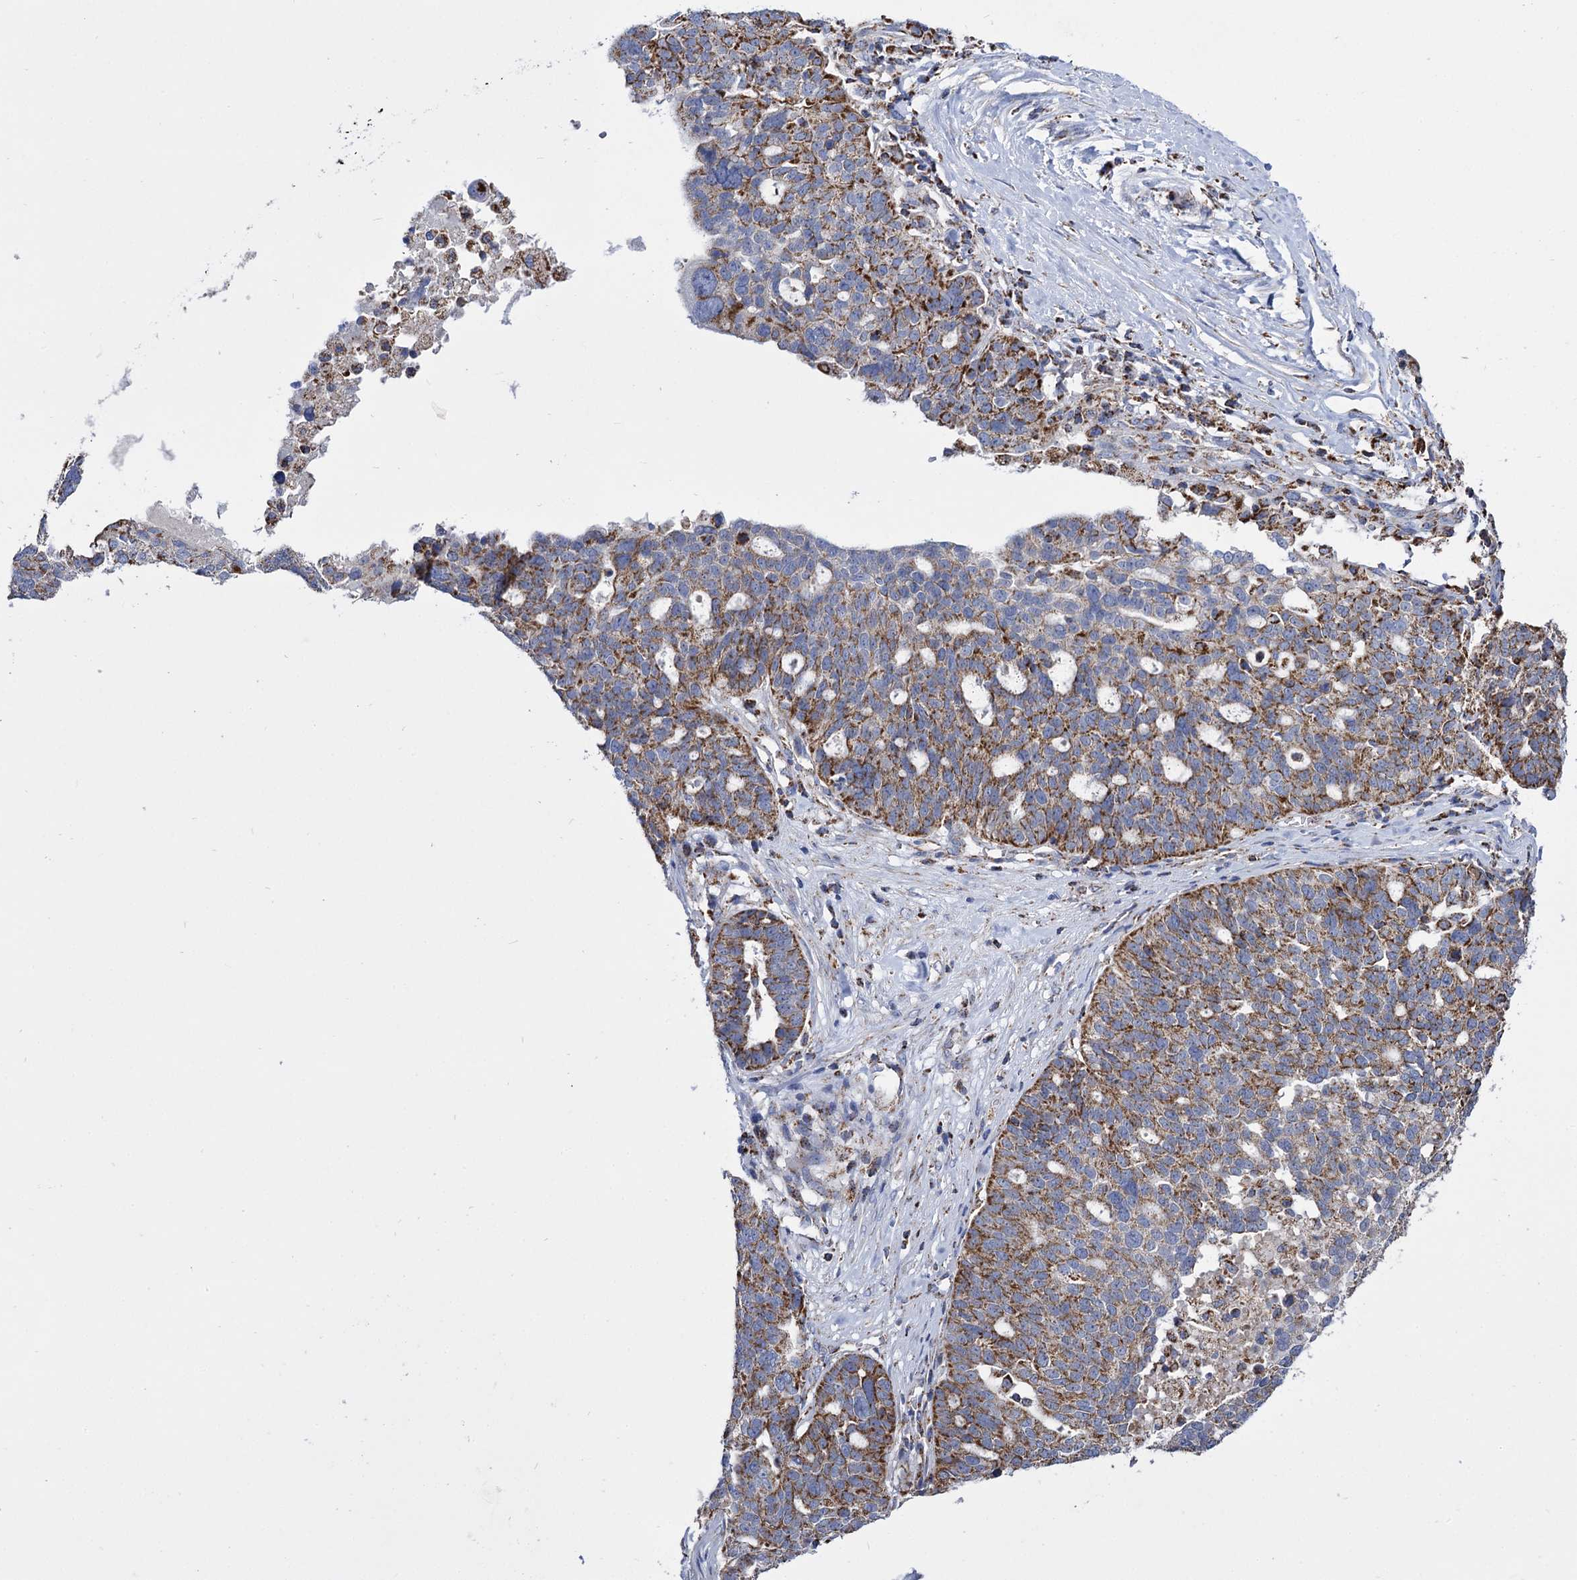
{"staining": {"intensity": "moderate", "quantity": ">75%", "location": "cytoplasmic/membranous"}, "tissue": "ovarian cancer", "cell_type": "Tumor cells", "image_type": "cancer", "snomed": [{"axis": "morphology", "description": "Cystadenocarcinoma, serous, NOS"}, {"axis": "topography", "description": "Ovary"}], "caption": "IHC of ovarian cancer shows medium levels of moderate cytoplasmic/membranous staining in about >75% of tumor cells.", "gene": "ABHD10", "patient": {"sex": "female", "age": 59}}